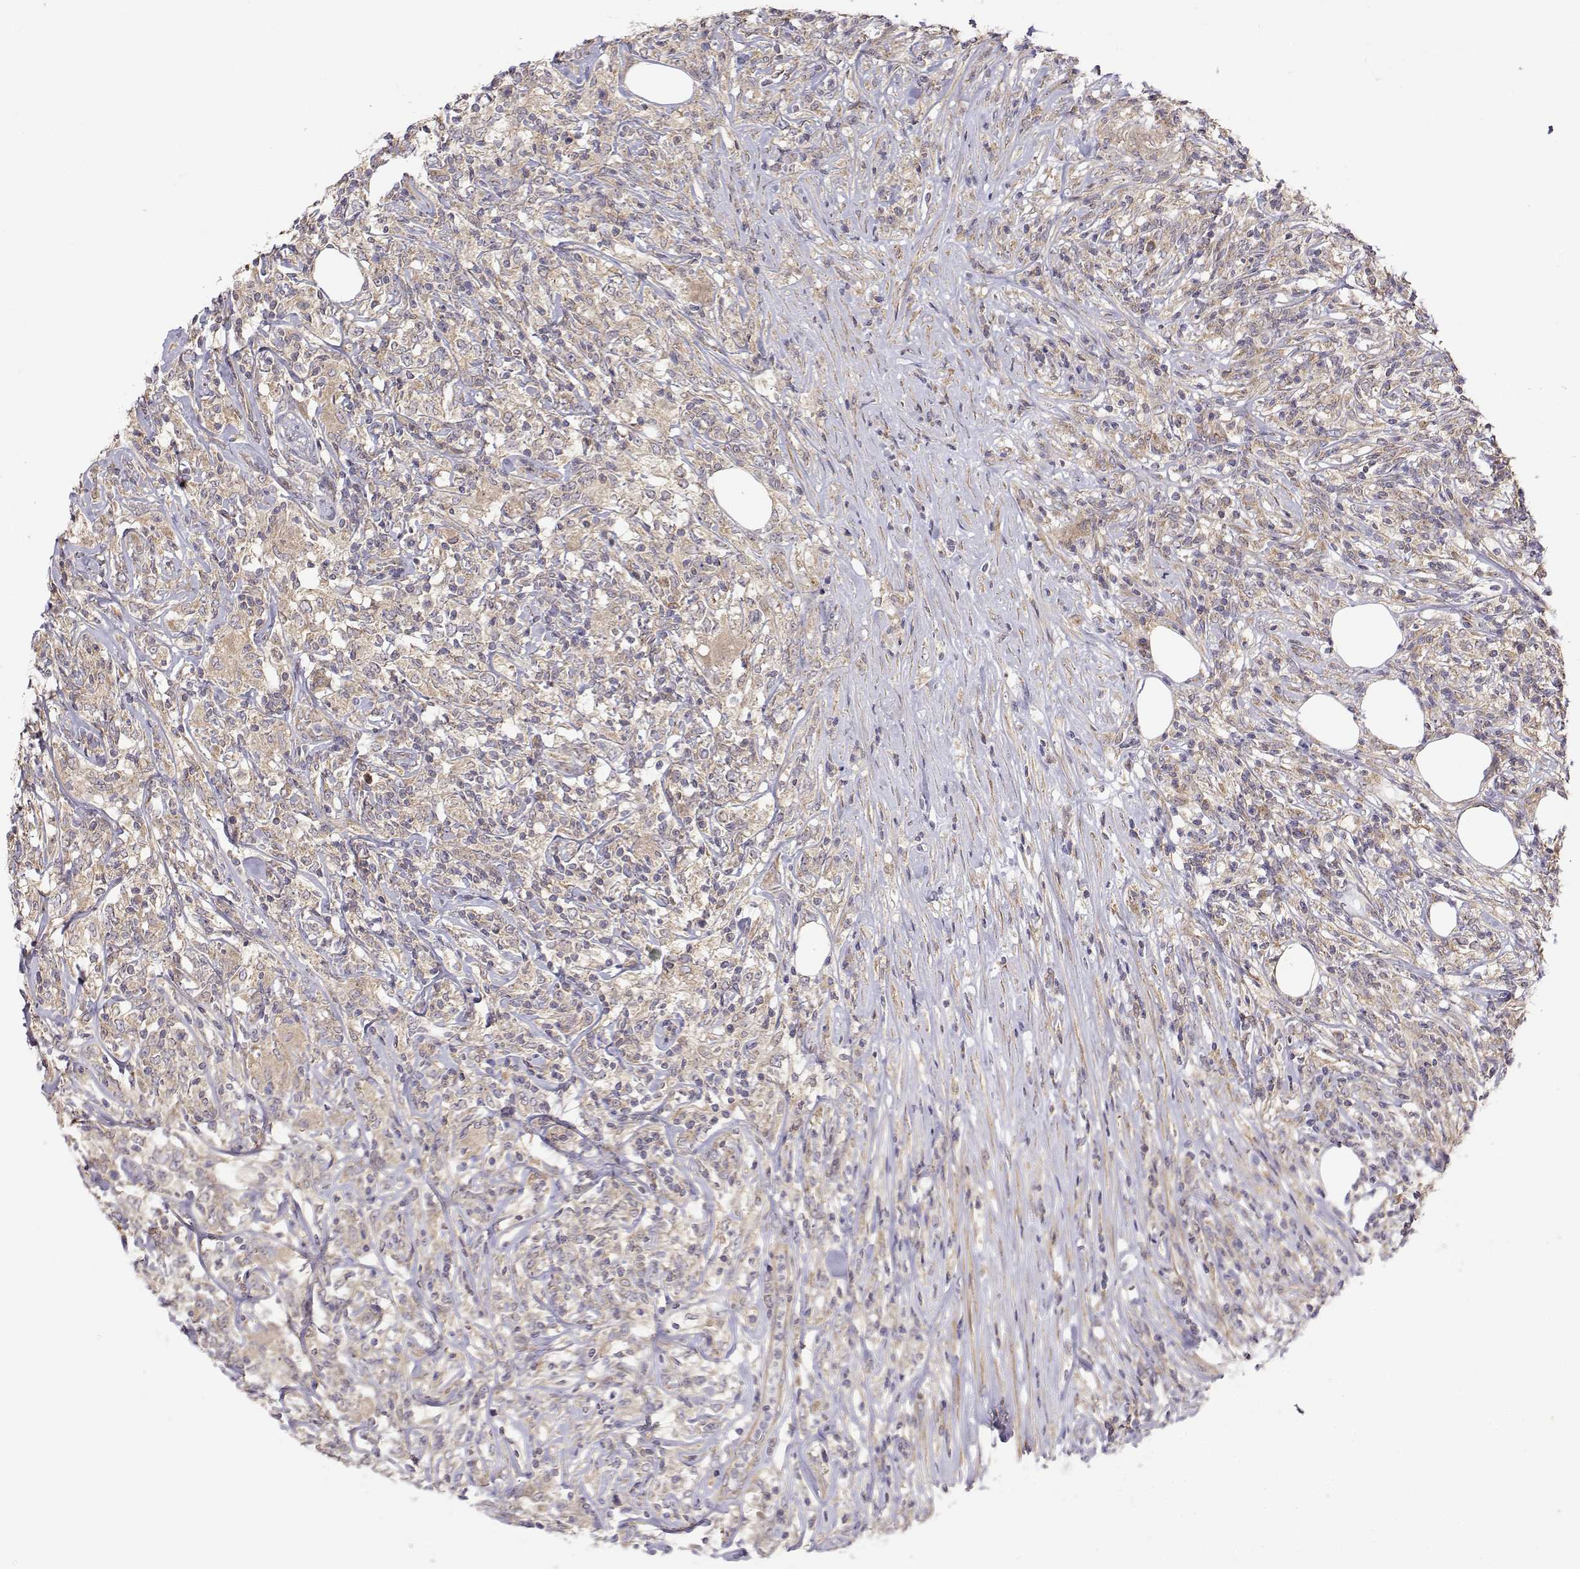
{"staining": {"intensity": "weak", "quantity": ">75%", "location": "cytoplasmic/membranous"}, "tissue": "lymphoma", "cell_type": "Tumor cells", "image_type": "cancer", "snomed": [{"axis": "morphology", "description": "Malignant lymphoma, non-Hodgkin's type, High grade"}, {"axis": "topography", "description": "Lymph node"}], "caption": "Protein analysis of high-grade malignant lymphoma, non-Hodgkin's type tissue exhibits weak cytoplasmic/membranous positivity in about >75% of tumor cells.", "gene": "PAIP1", "patient": {"sex": "female", "age": 84}}